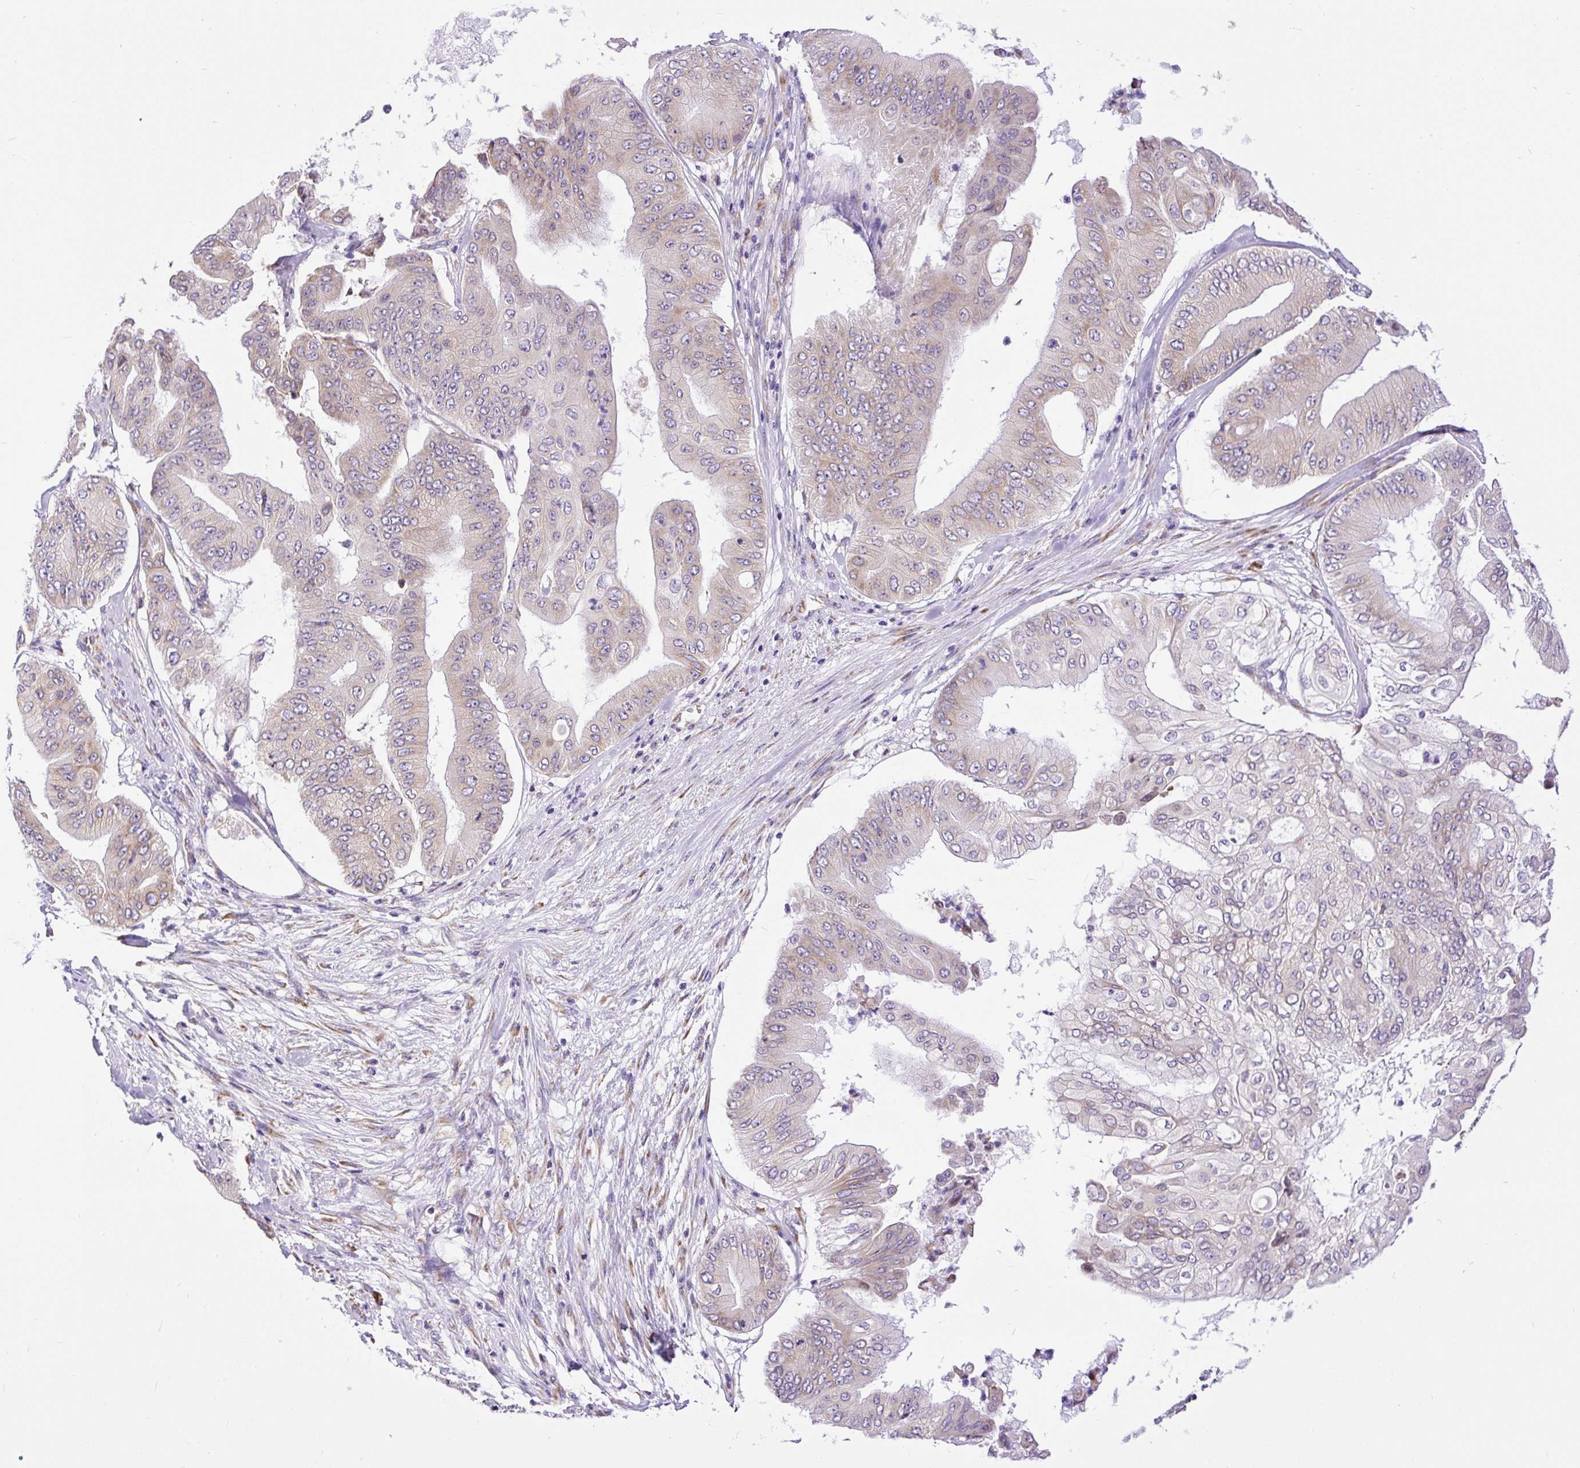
{"staining": {"intensity": "weak", "quantity": "<25%", "location": "cytoplasmic/membranous"}, "tissue": "pancreatic cancer", "cell_type": "Tumor cells", "image_type": "cancer", "snomed": [{"axis": "morphology", "description": "Adenocarcinoma, NOS"}, {"axis": "topography", "description": "Pancreas"}], "caption": "There is no significant expression in tumor cells of pancreatic adenocarcinoma.", "gene": "DDOST", "patient": {"sex": "female", "age": 77}}